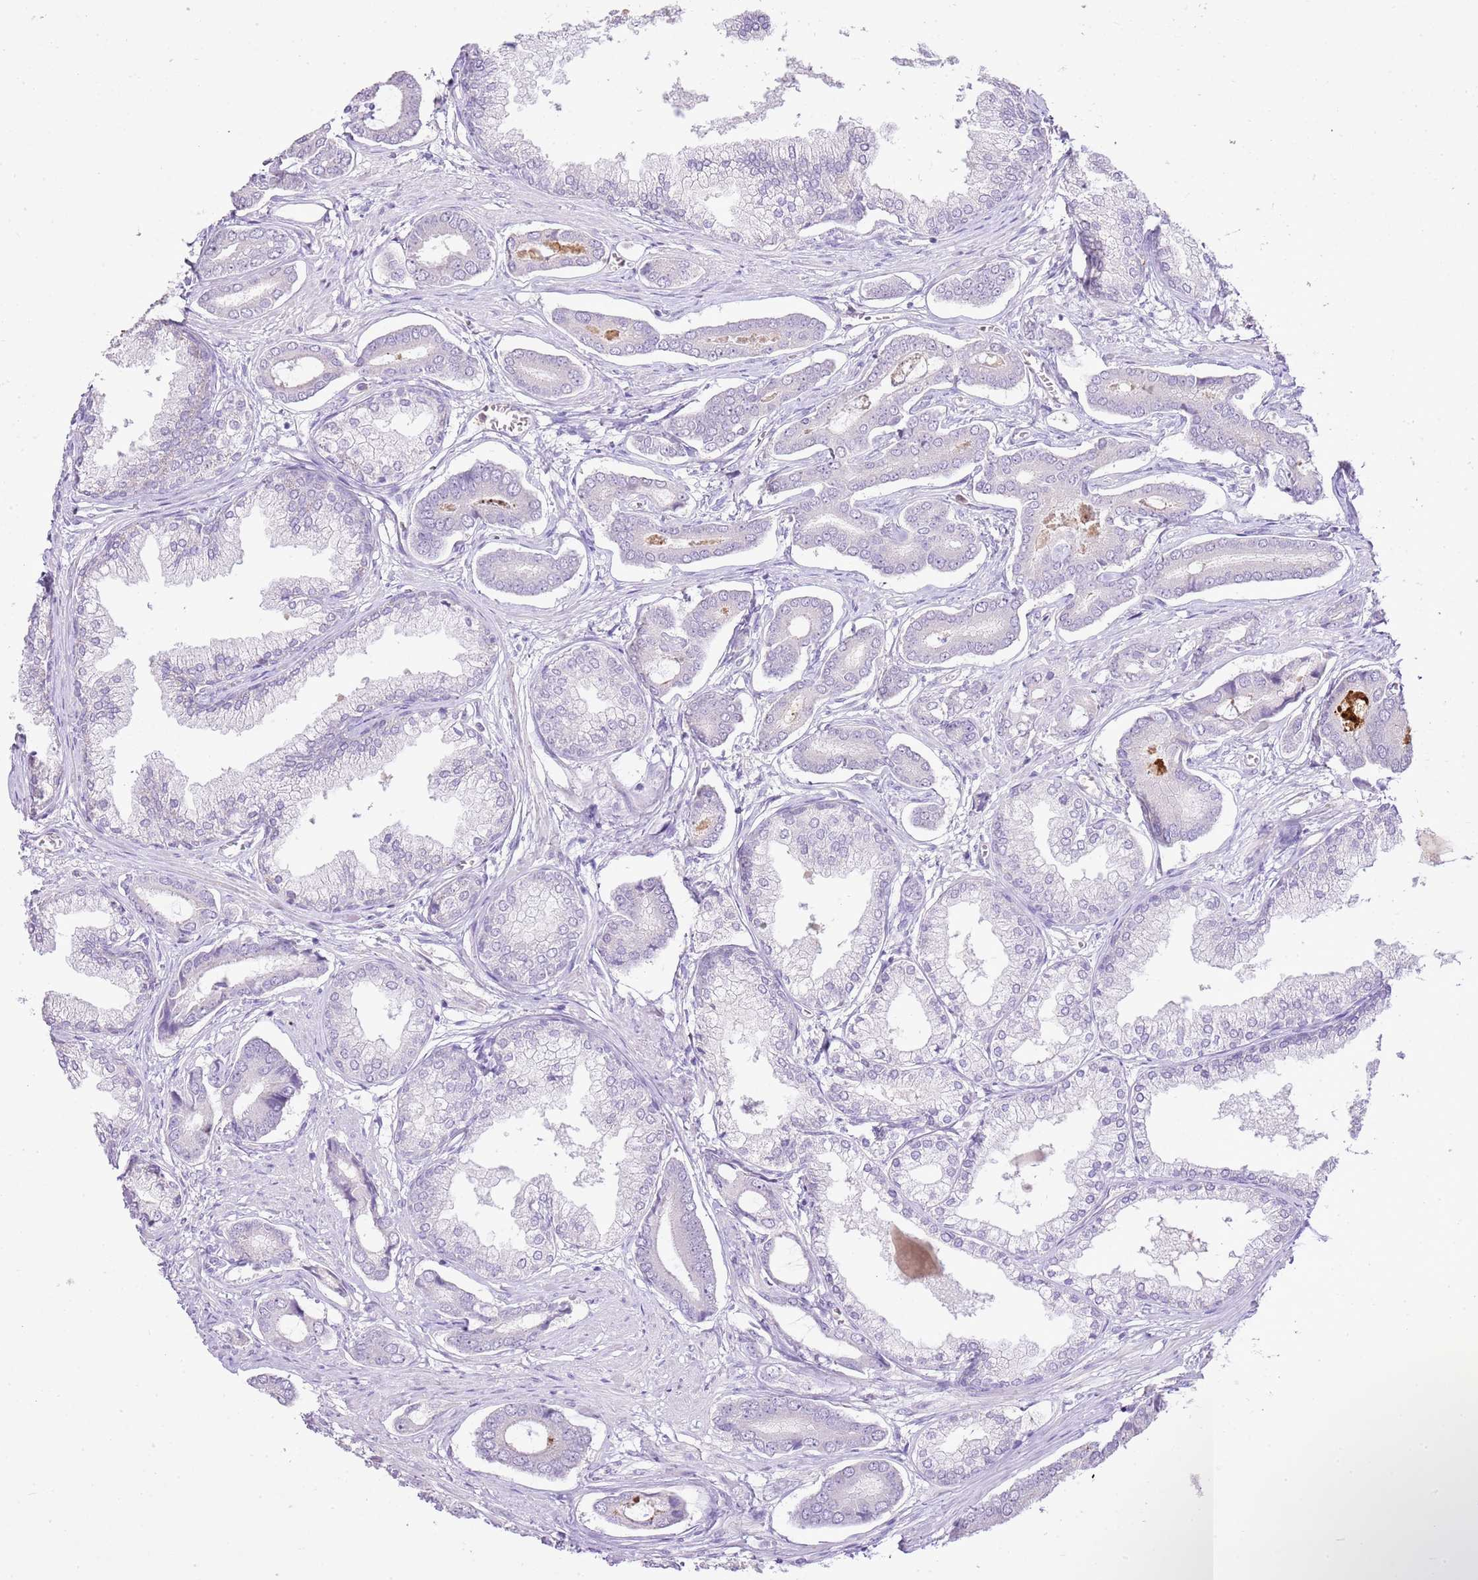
{"staining": {"intensity": "negative", "quantity": "none", "location": "none"}, "tissue": "prostate cancer", "cell_type": "Tumor cells", "image_type": "cancer", "snomed": [{"axis": "morphology", "description": "Adenocarcinoma, NOS"}, {"axis": "topography", "description": "Prostate and seminal vesicle, NOS"}], "caption": "Tumor cells show no significant staining in prostate cancer (adenocarcinoma).", "gene": "XPO7", "patient": {"sex": "male", "age": 76}}